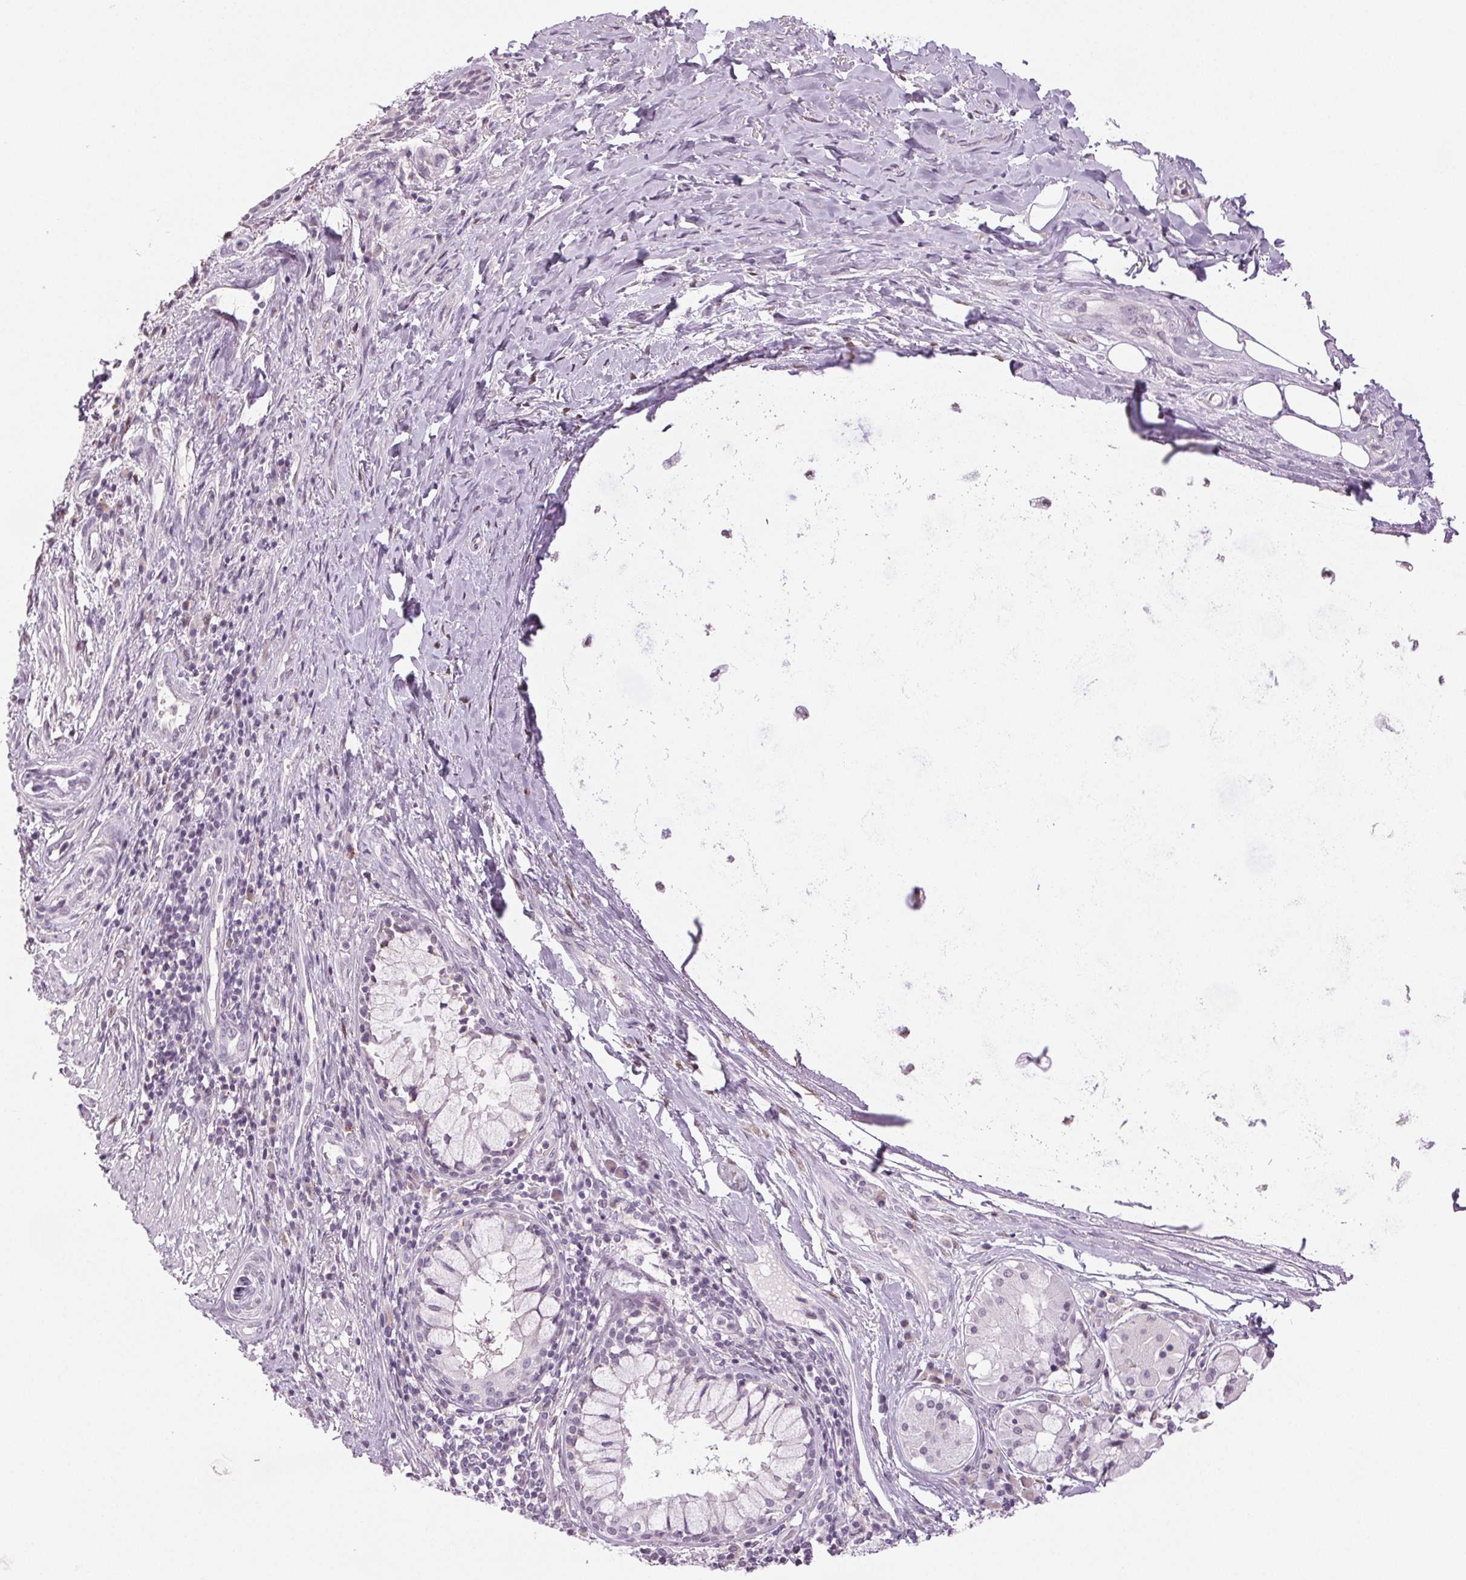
{"staining": {"intensity": "negative", "quantity": "none", "location": "none"}, "tissue": "adipose tissue", "cell_type": "Adipocytes", "image_type": "normal", "snomed": [{"axis": "morphology", "description": "Normal tissue, NOS"}, {"axis": "topography", "description": "Cartilage tissue"}, {"axis": "topography", "description": "Bronchus"}], "caption": "A high-resolution micrograph shows immunohistochemistry staining of benign adipose tissue, which reveals no significant staining in adipocytes. The staining was performed using DAB to visualize the protein expression in brown, while the nuclei were stained in blue with hematoxylin (Magnification: 20x).", "gene": "DNAJC6", "patient": {"sex": "male", "age": 64}}